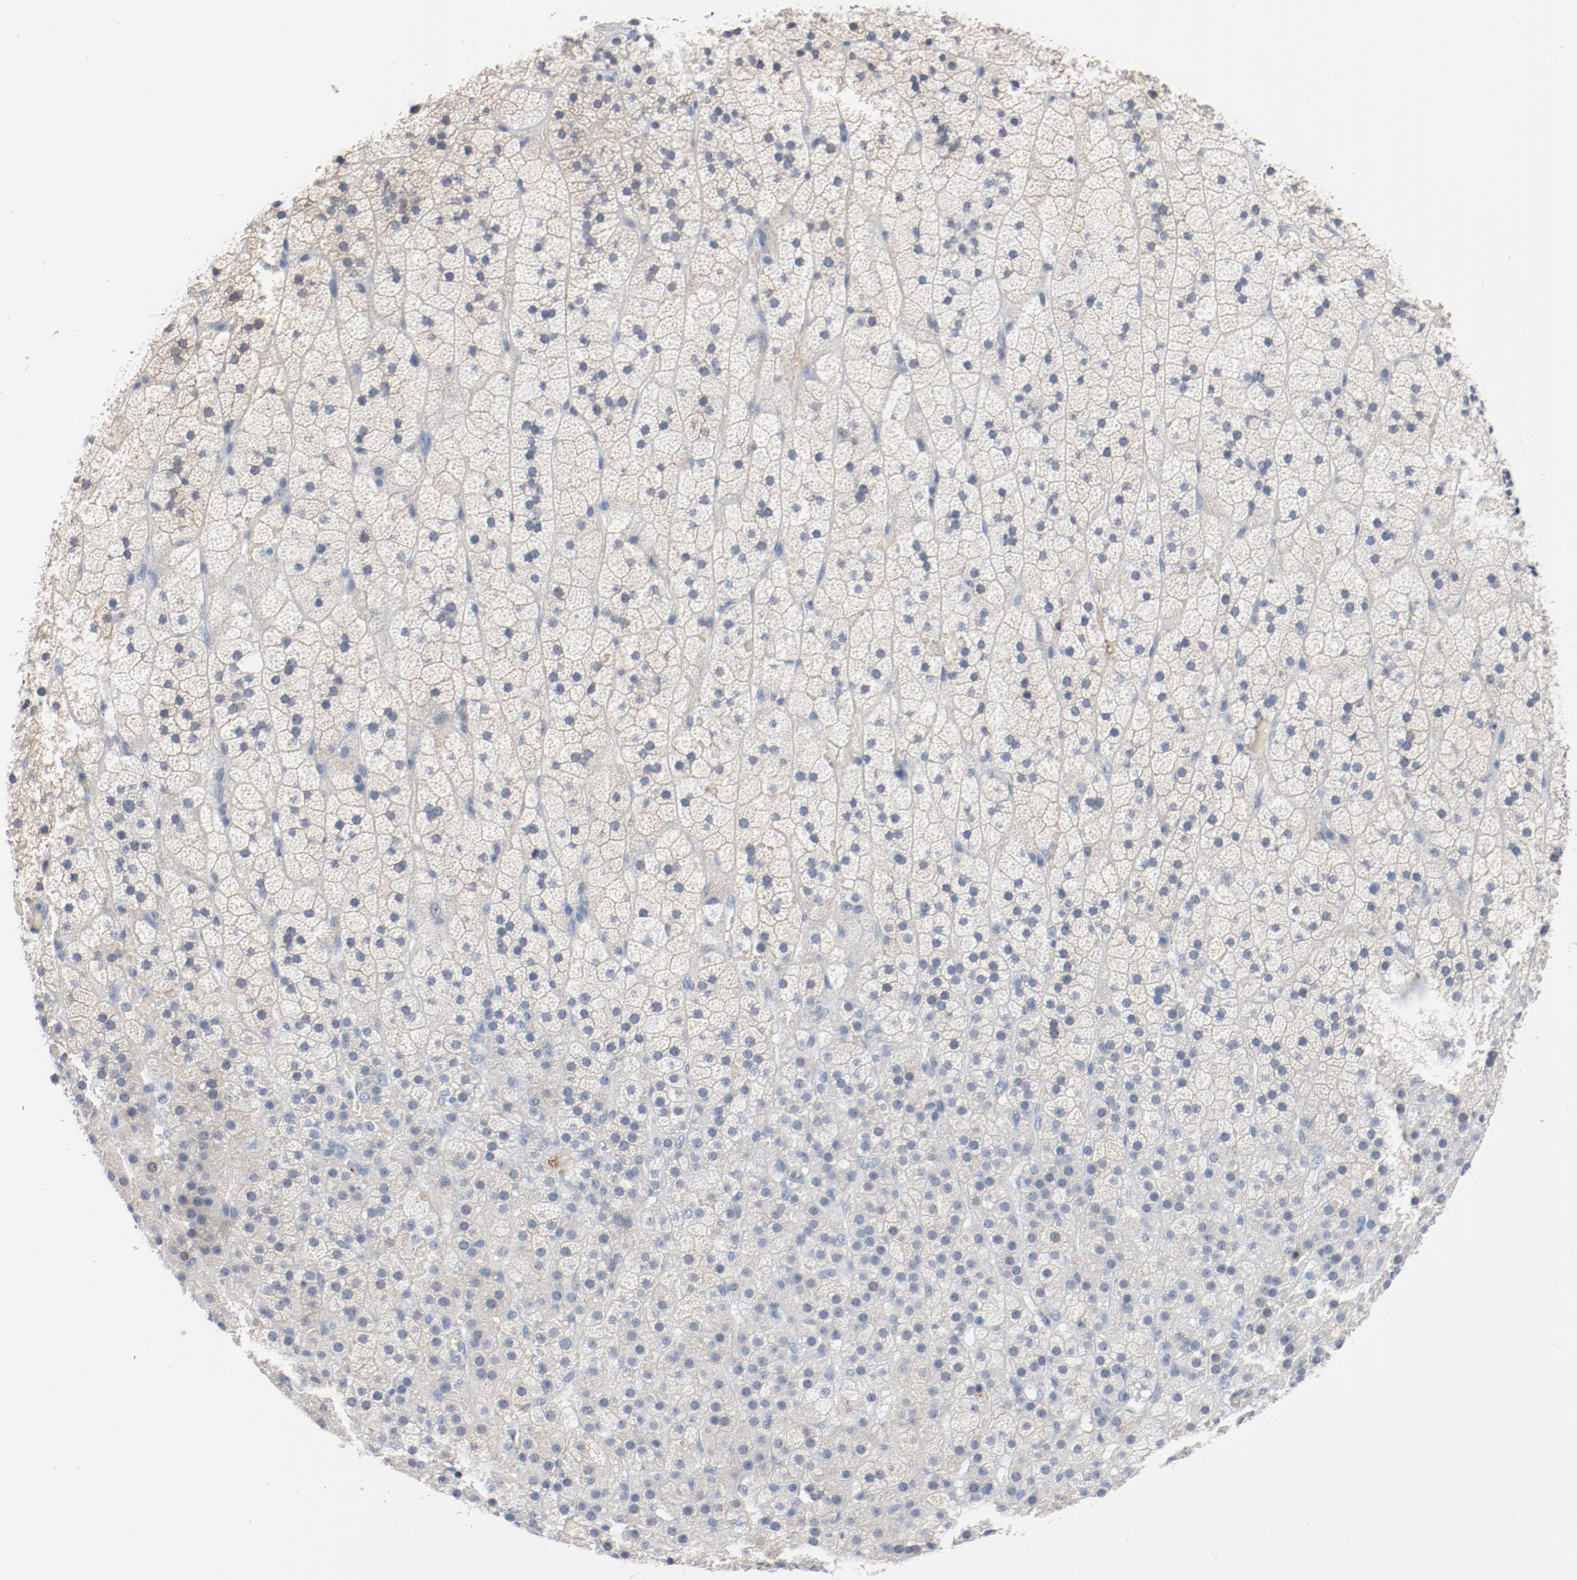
{"staining": {"intensity": "negative", "quantity": "none", "location": "none"}, "tissue": "adrenal gland", "cell_type": "Glandular cells", "image_type": "normal", "snomed": [{"axis": "morphology", "description": "Normal tissue, NOS"}, {"axis": "topography", "description": "Adrenal gland"}], "caption": "This histopathology image is of unremarkable adrenal gland stained with IHC to label a protein in brown with the nuclei are counter-stained blue. There is no positivity in glandular cells.", "gene": "ENSG00000285708", "patient": {"sex": "male", "age": 35}}